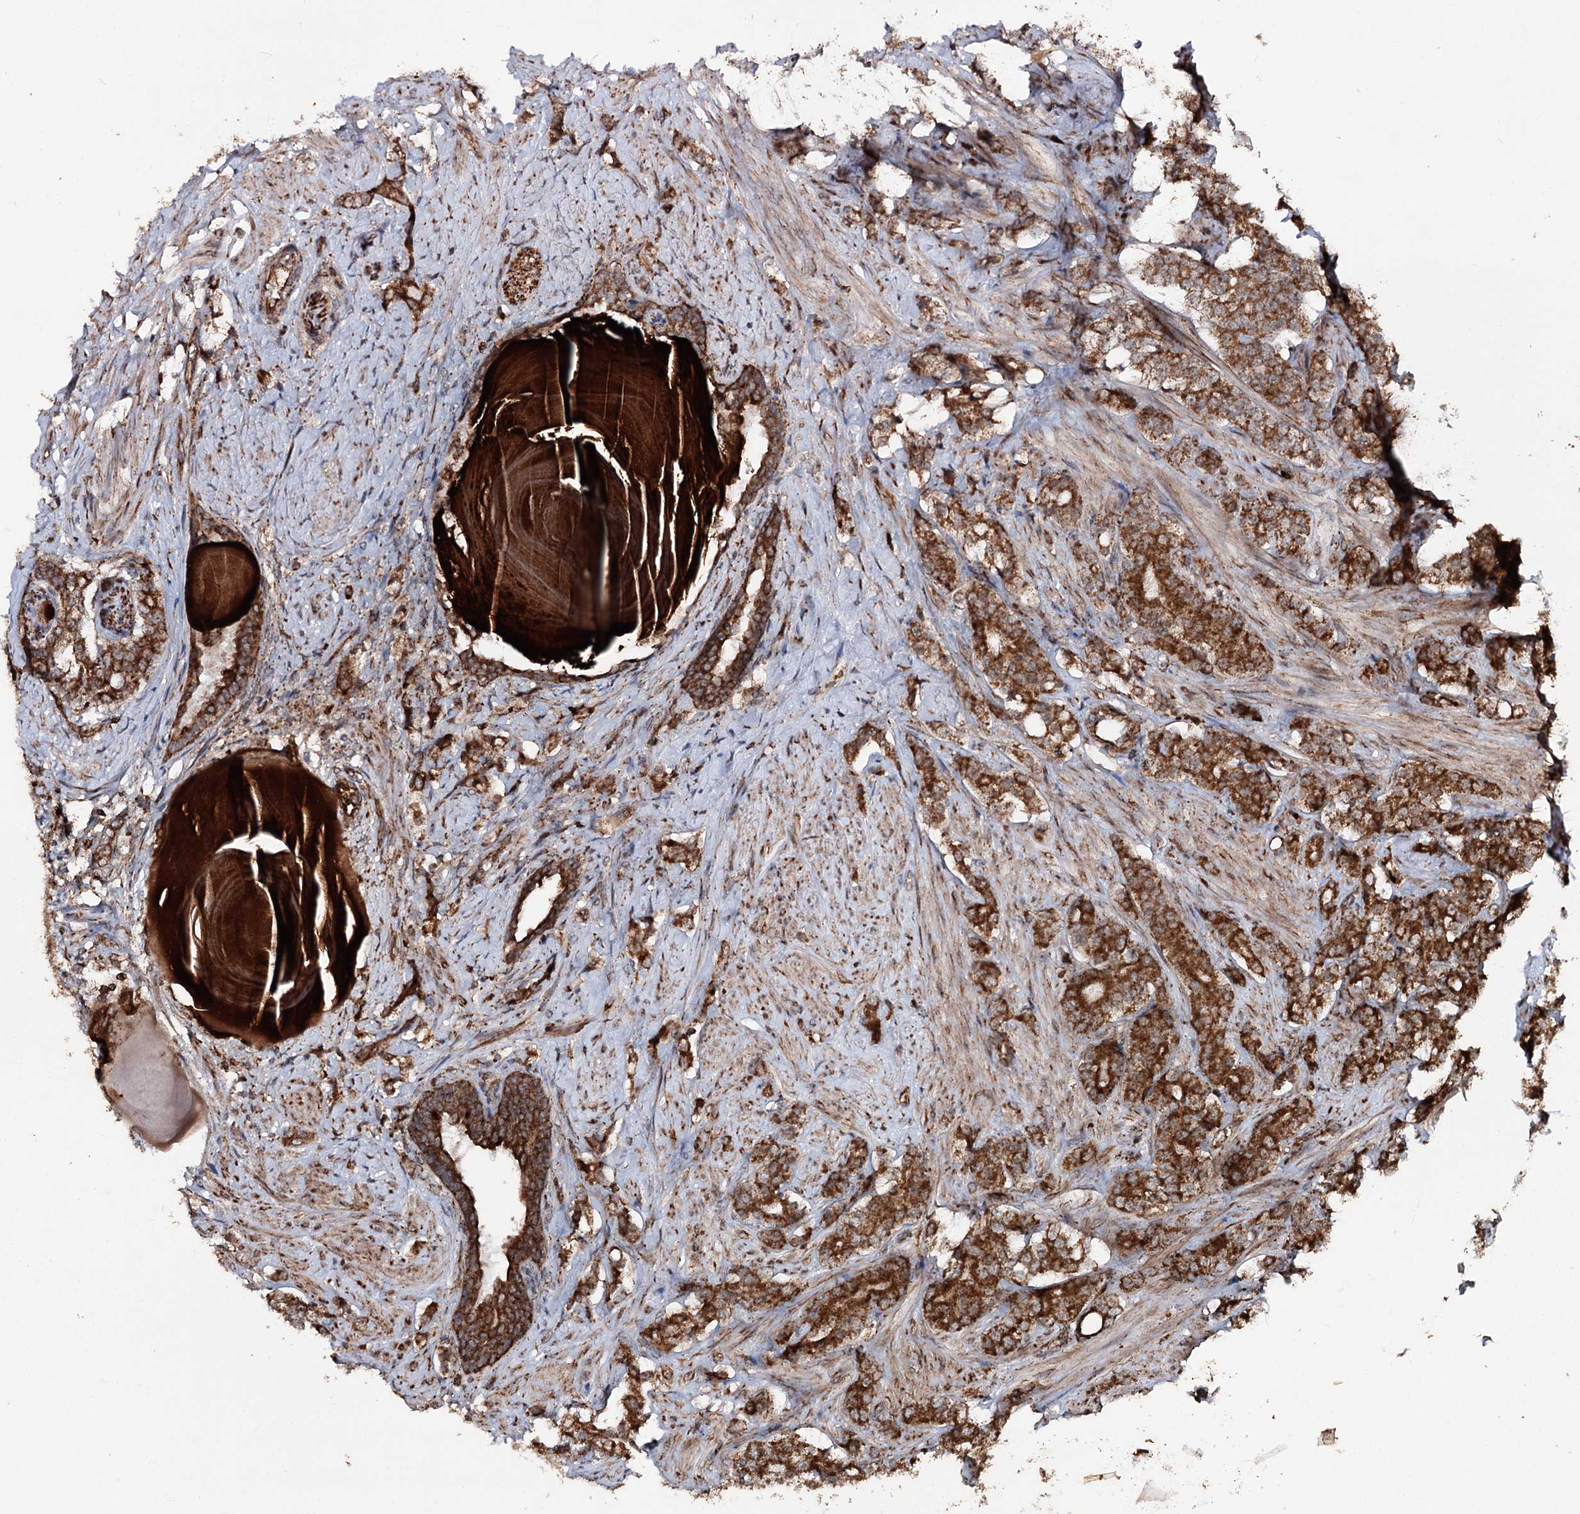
{"staining": {"intensity": "strong", "quantity": ">75%", "location": "cytoplasmic/membranous"}, "tissue": "prostate cancer", "cell_type": "Tumor cells", "image_type": "cancer", "snomed": [{"axis": "morphology", "description": "Adenocarcinoma, High grade"}, {"axis": "topography", "description": "Prostate"}], "caption": "There is high levels of strong cytoplasmic/membranous positivity in tumor cells of prostate cancer, as demonstrated by immunohistochemical staining (brown color).", "gene": "FGFR1OP2", "patient": {"sex": "male", "age": 62}}